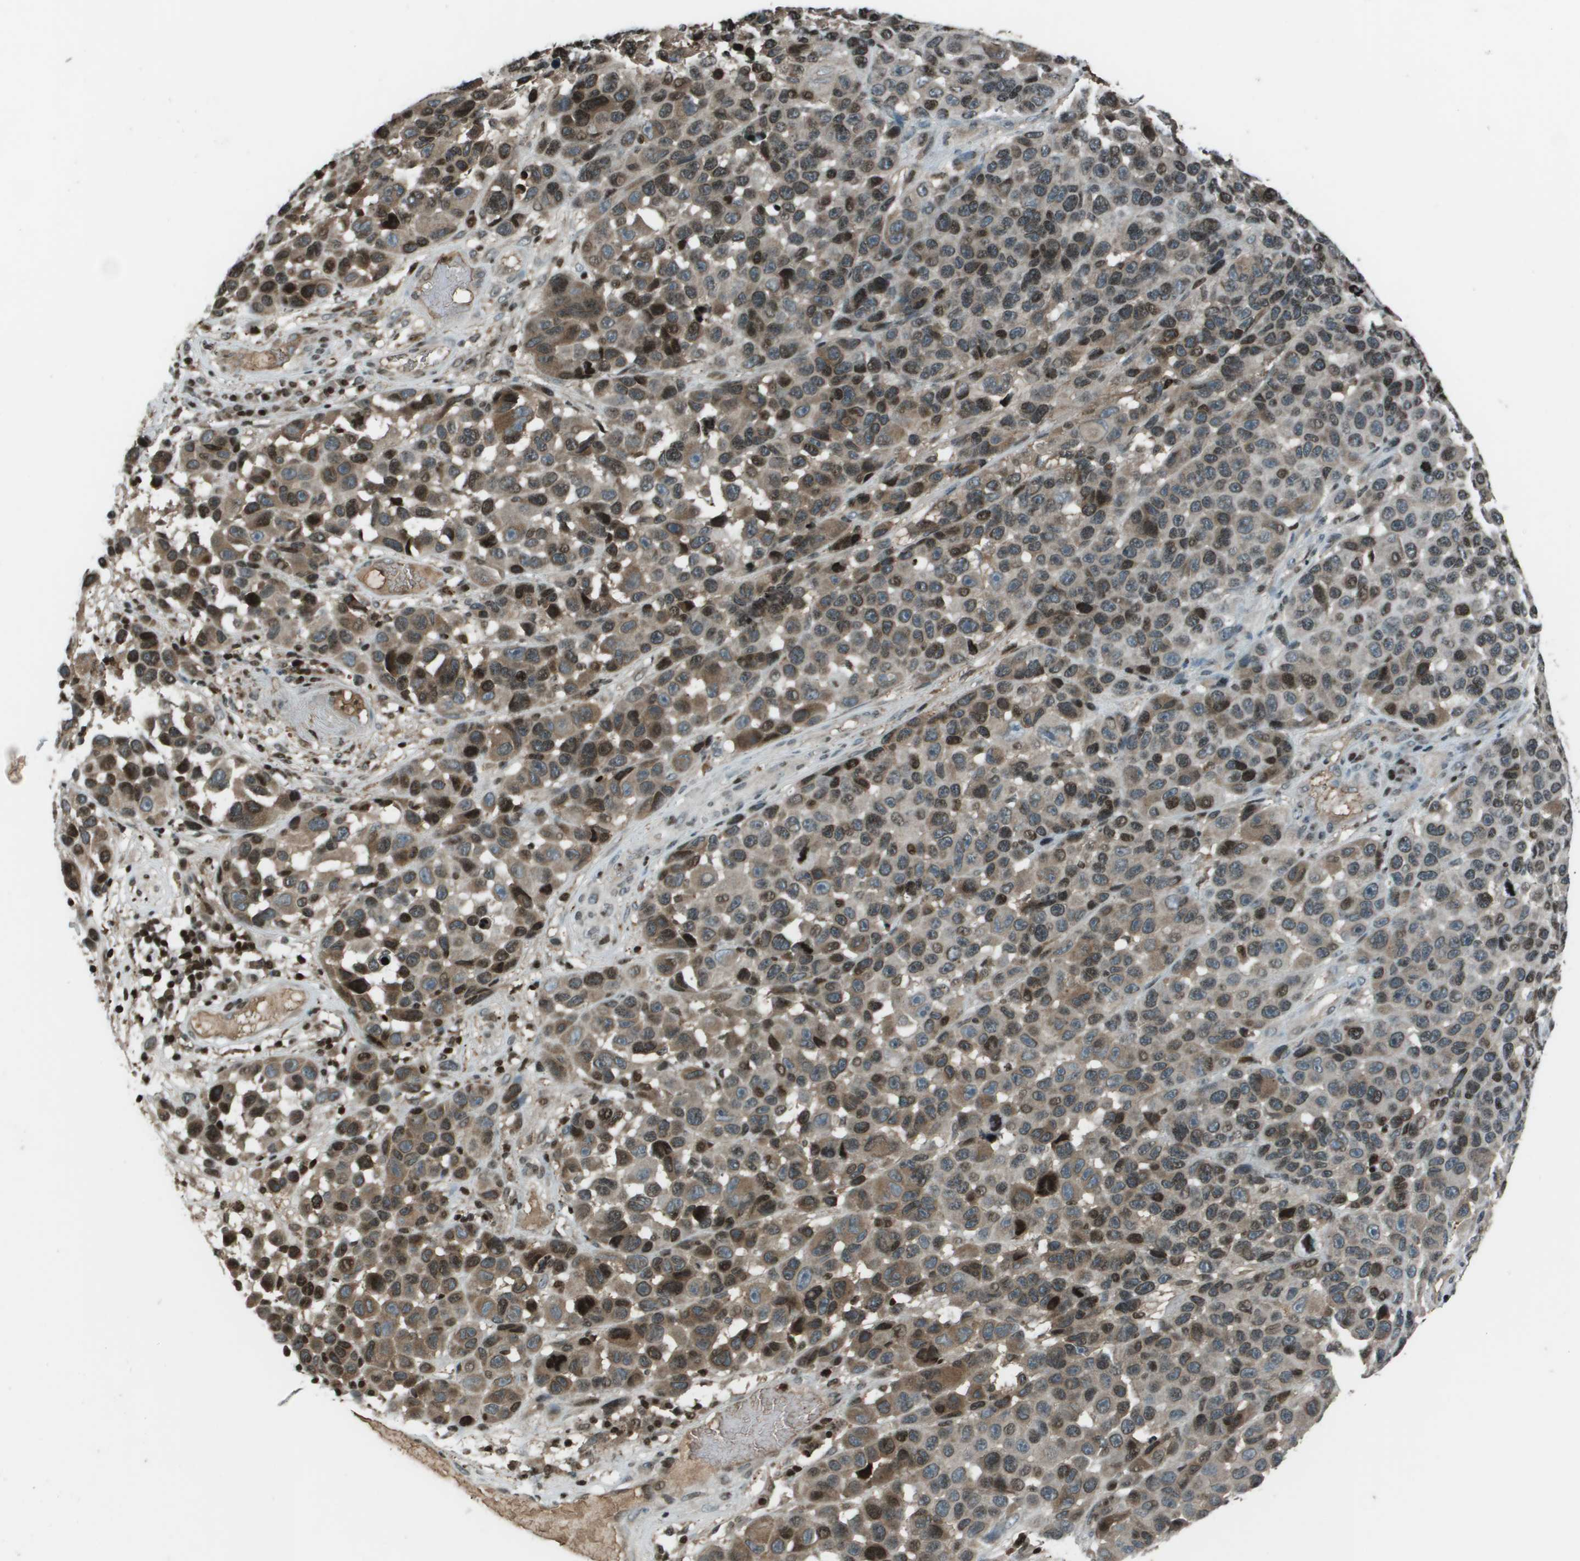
{"staining": {"intensity": "moderate", "quantity": "25%-75%", "location": "cytoplasmic/membranous,nuclear"}, "tissue": "melanoma", "cell_type": "Tumor cells", "image_type": "cancer", "snomed": [{"axis": "morphology", "description": "Malignant melanoma, NOS"}, {"axis": "topography", "description": "Skin"}], "caption": "The photomicrograph reveals a brown stain indicating the presence of a protein in the cytoplasmic/membranous and nuclear of tumor cells in melanoma. The staining was performed using DAB (3,3'-diaminobenzidine), with brown indicating positive protein expression. Nuclei are stained blue with hematoxylin.", "gene": "CXCL12", "patient": {"sex": "male", "age": 53}}